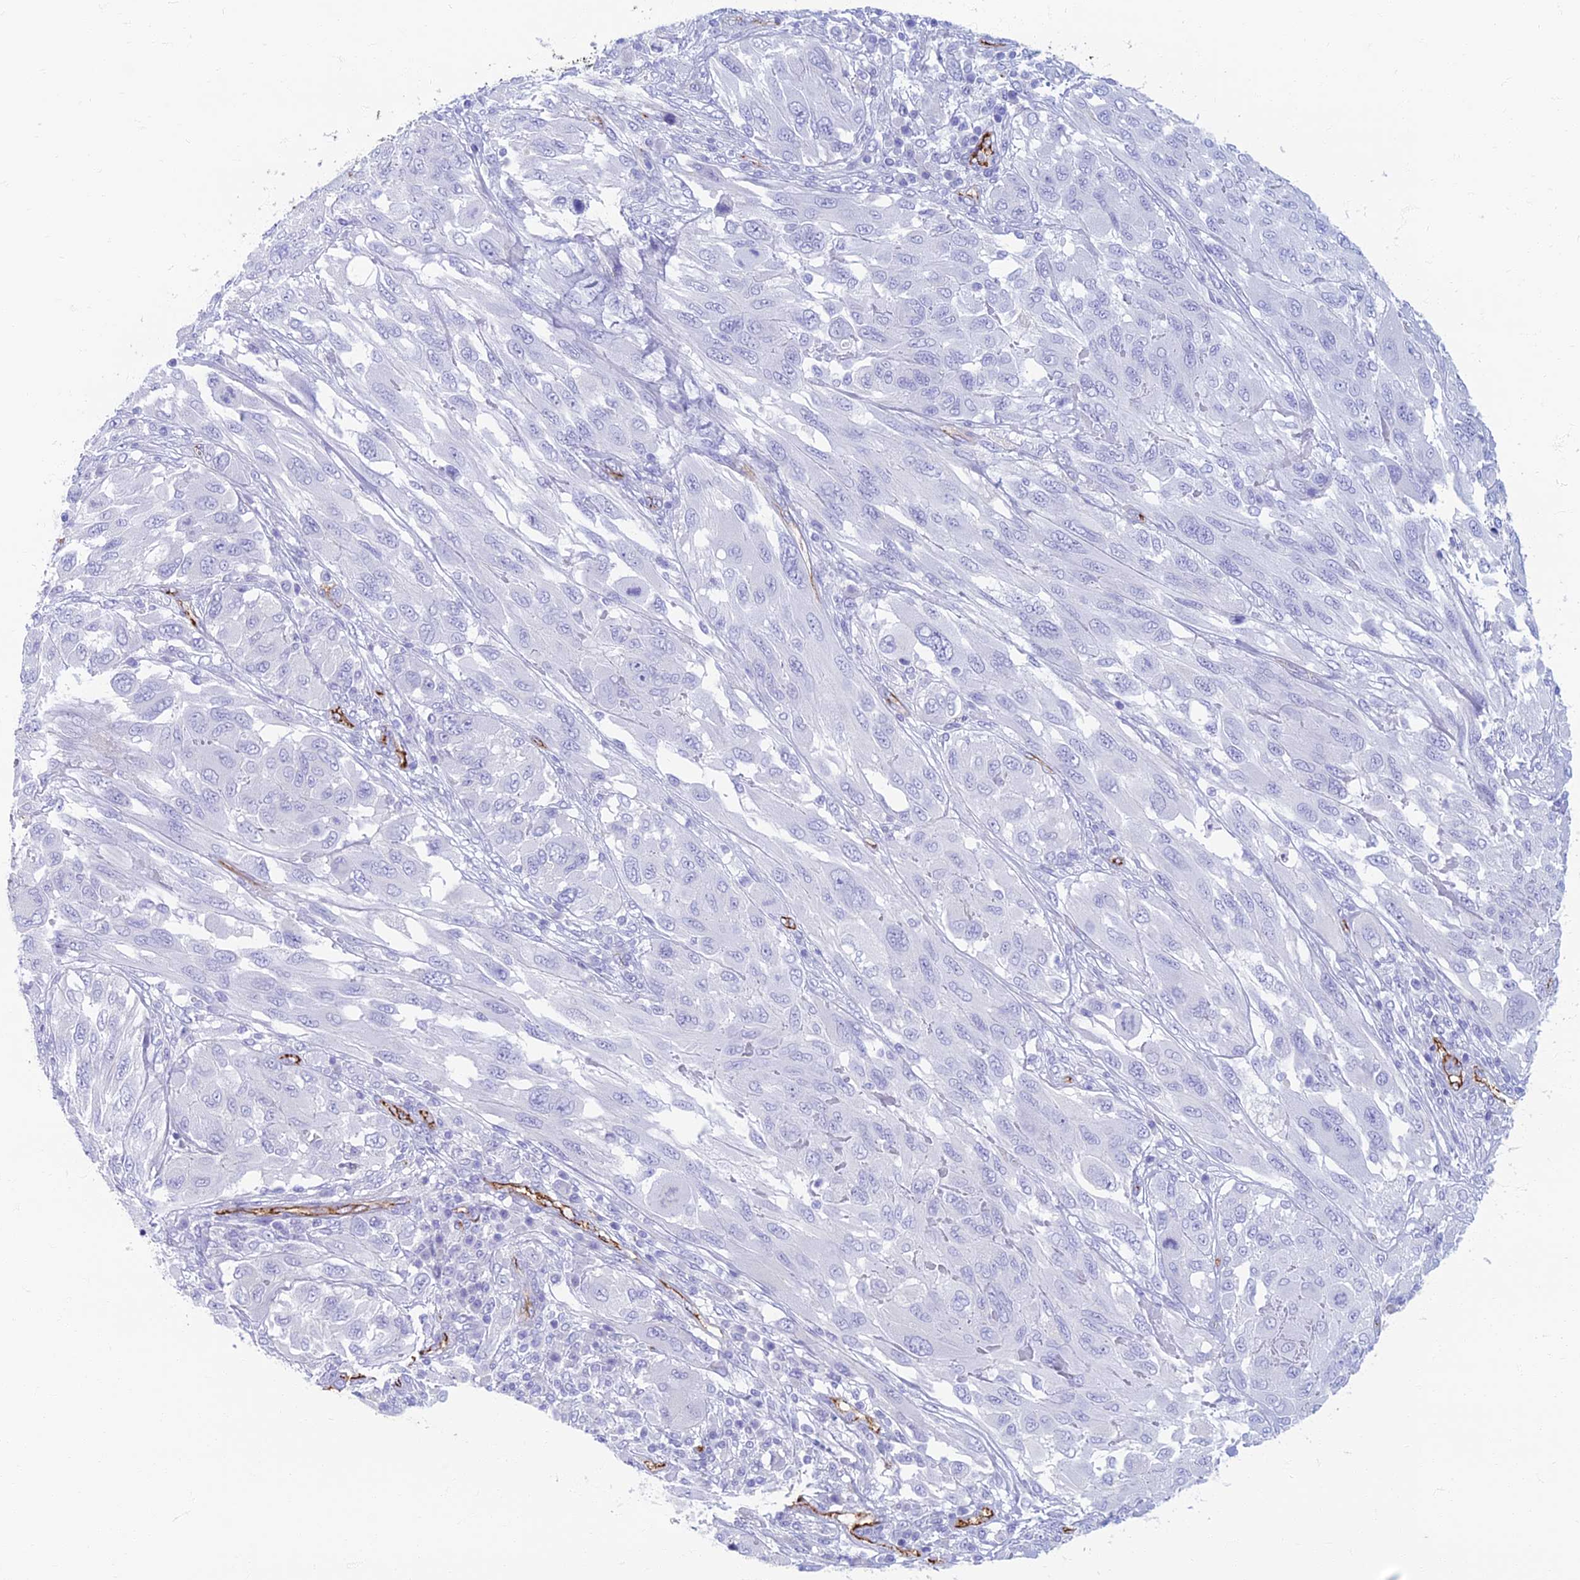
{"staining": {"intensity": "negative", "quantity": "none", "location": "none"}, "tissue": "melanoma", "cell_type": "Tumor cells", "image_type": "cancer", "snomed": [{"axis": "morphology", "description": "Malignant melanoma, NOS"}, {"axis": "topography", "description": "Skin"}], "caption": "An image of malignant melanoma stained for a protein shows no brown staining in tumor cells. The staining was performed using DAB (3,3'-diaminobenzidine) to visualize the protein expression in brown, while the nuclei were stained in blue with hematoxylin (Magnification: 20x).", "gene": "ETFRF1", "patient": {"sex": "female", "age": 91}}